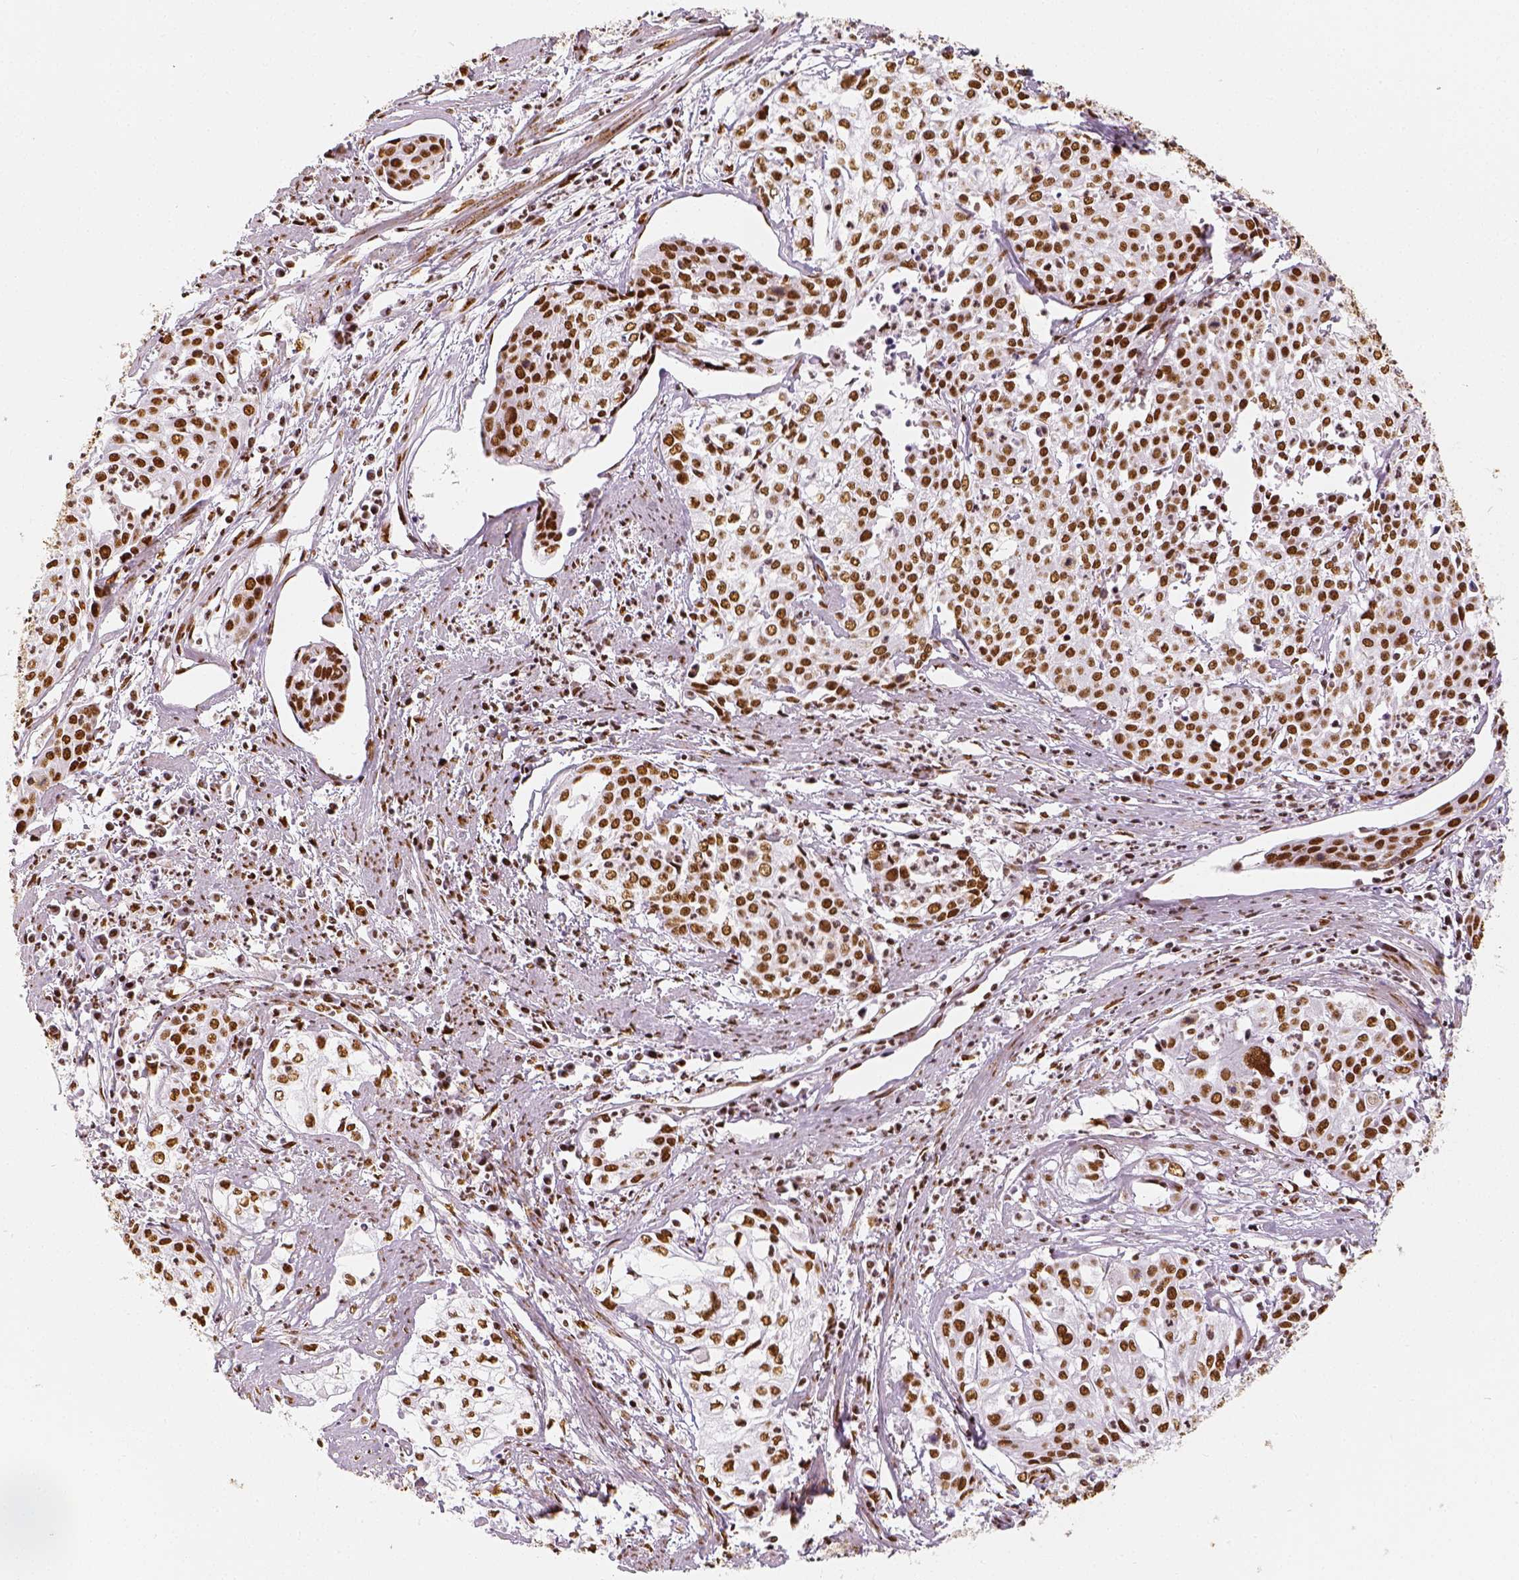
{"staining": {"intensity": "strong", "quantity": ">75%", "location": "nuclear"}, "tissue": "cervical cancer", "cell_type": "Tumor cells", "image_type": "cancer", "snomed": [{"axis": "morphology", "description": "Squamous cell carcinoma, NOS"}, {"axis": "topography", "description": "Cervix"}], "caption": "Cervical squamous cell carcinoma stained with a brown dye shows strong nuclear positive expression in approximately >75% of tumor cells.", "gene": "KDM5B", "patient": {"sex": "female", "age": 39}}